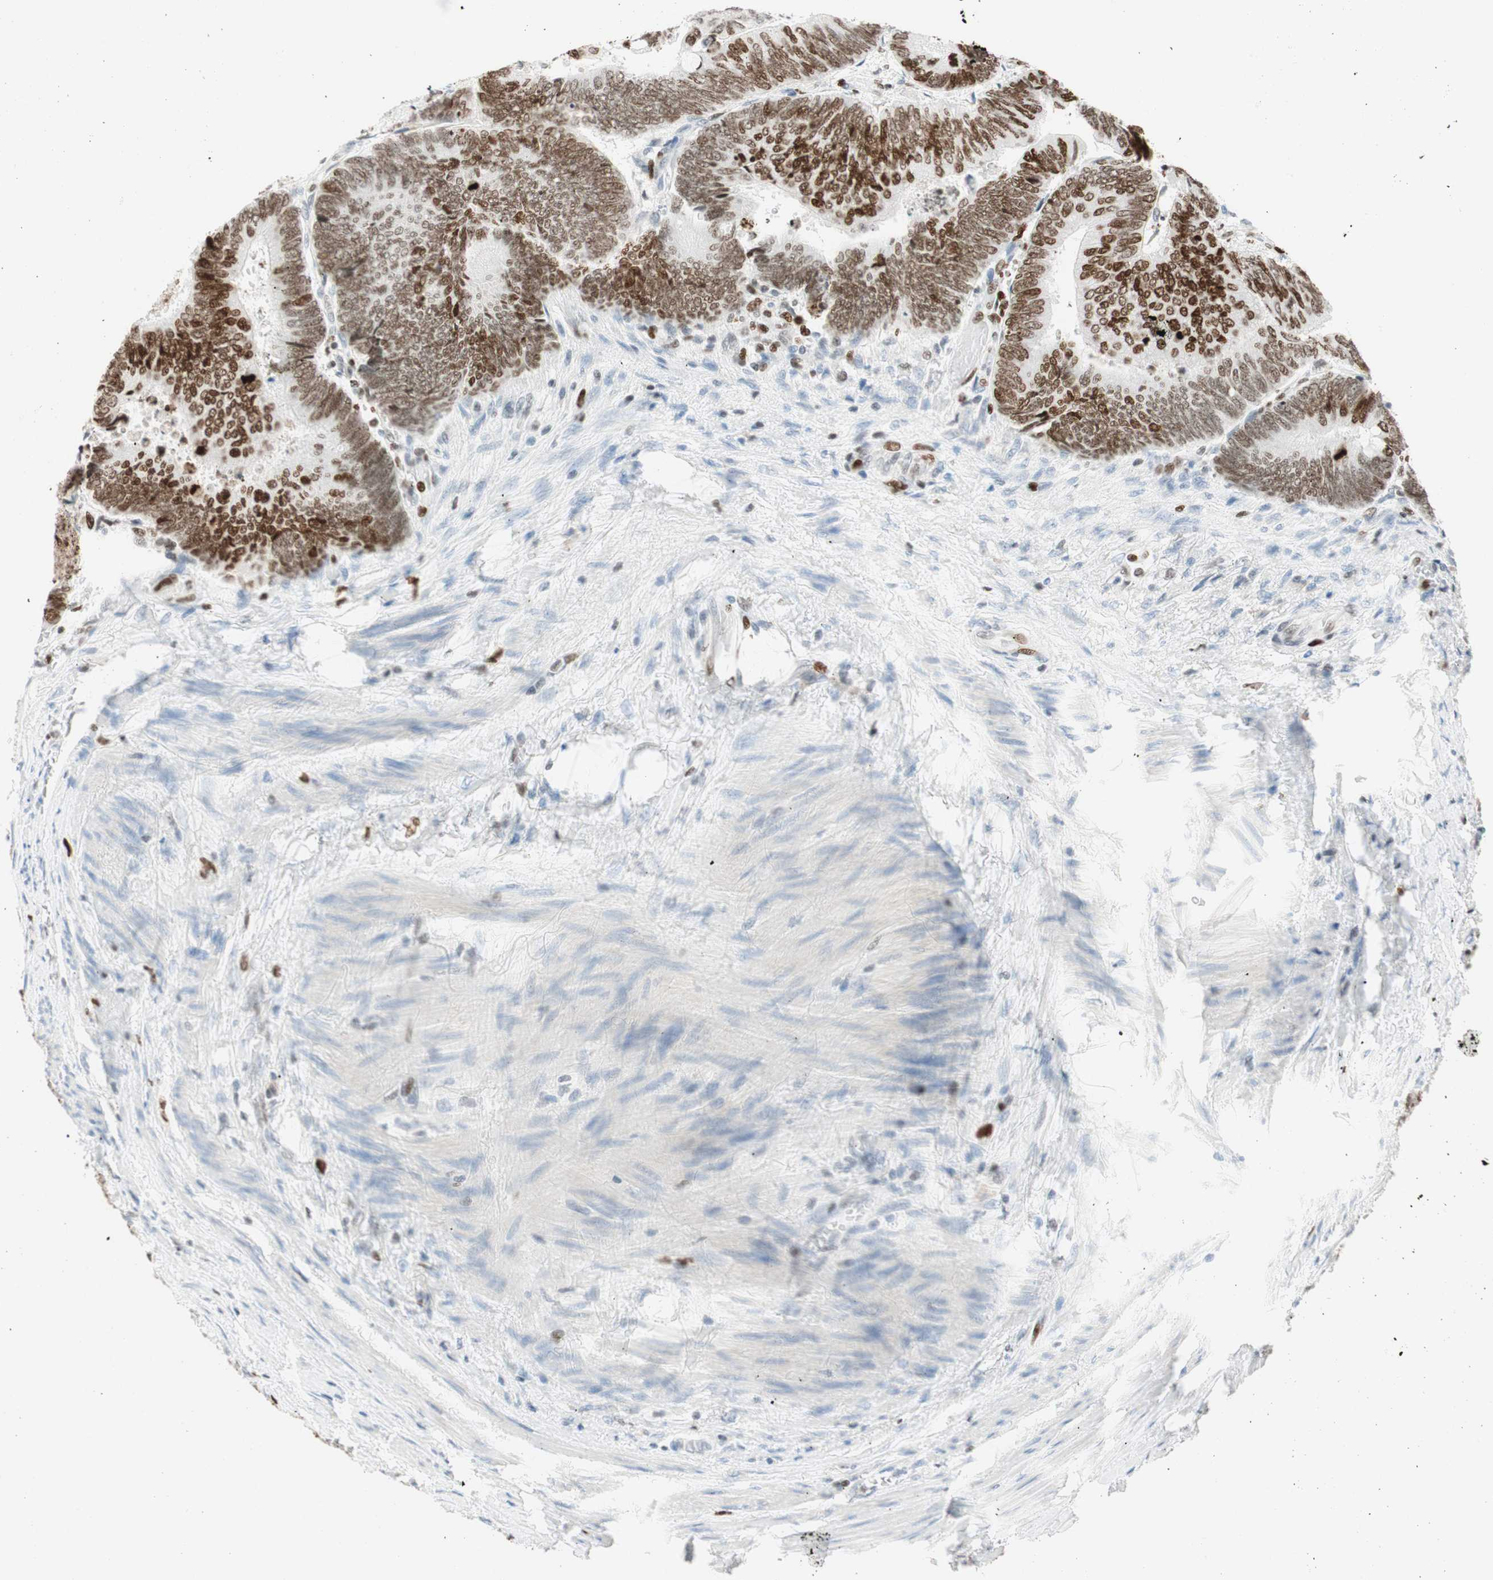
{"staining": {"intensity": "strong", "quantity": ">75%", "location": "nuclear"}, "tissue": "colorectal cancer", "cell_type": "Tumor cells", "image_type": "cancer", "snomed": [{"axis": "morphology", "description": "Normal tissue, NOS"}, {"axis": "morphology", "description": "Adenocarcinoma, NOS"}, {"axis": "topography", "description": "Rectum"}, {"axis": "topography", "description": "Peripheral nerve tissue"}], "caption": "Colorectal adenocarcinoma was stained to show a protein in brown. There is high levels of strong nuclear positivity in about >75% of tumor cells.", "gene": "EZH2", "patient": {"sex": "male", "age": 92}}